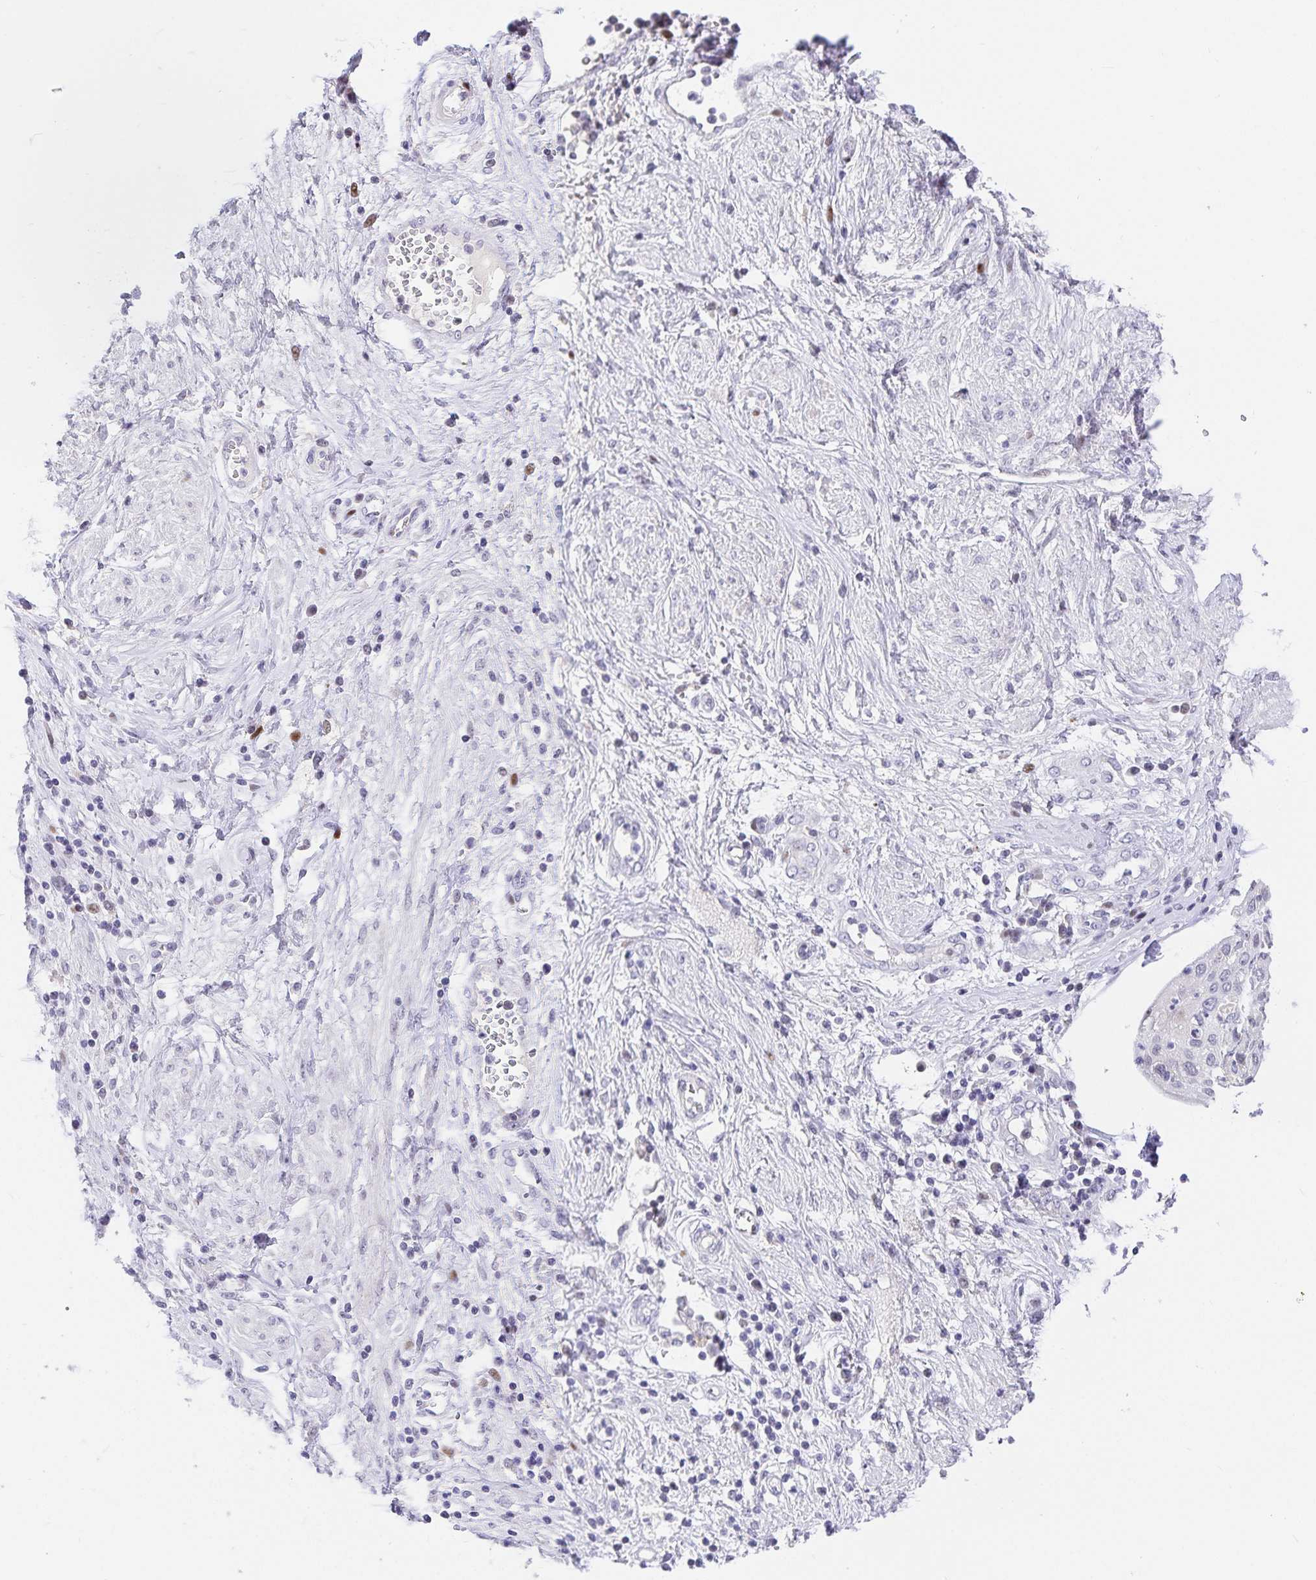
{"staining": {"intensity": "negative", "quantity": "none", "location": "none"}, "tissue": "cervical cancer", "cell_type": "Tumor cells", "image_type": "cancer", "snomed": [{"axis": "morphology", "description": "Squamous cell carcinoma, NOS"}, {"axis": "topography", "description": "Cervix"}], "caption": "A micrograph of human cervical cancer (squamous cell carcinoma) is negative for staining in tumor cells. (DAB immunohistochemistry (IHC) visualized using brightfield microscopy, high magnification).", "gene": "KBTBD13", "patient": {"sex": "female", "age": 36}}